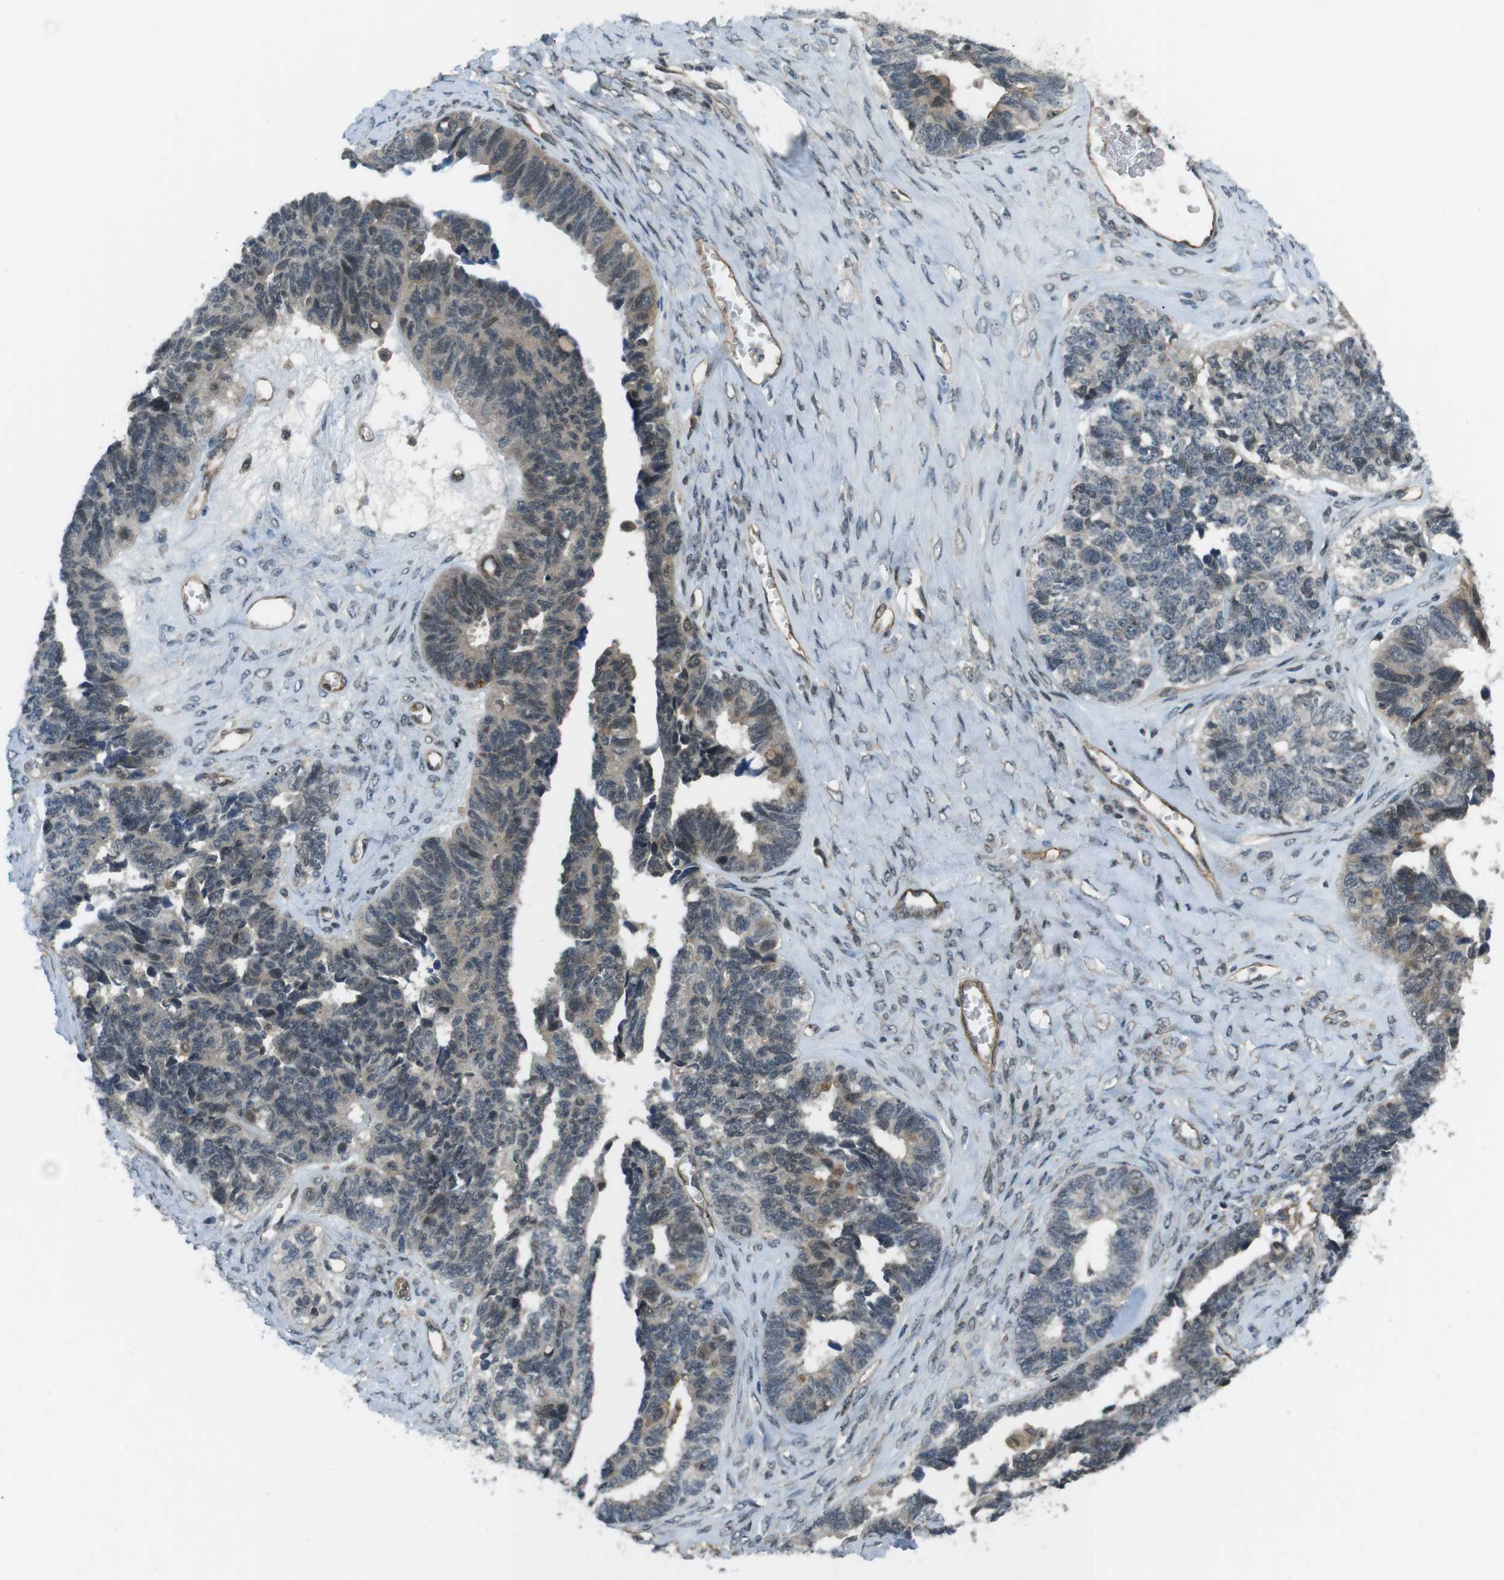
{"staining": {"intensity": "weak", "quantity": "25%-75%", "location": "cytoplasmic/membranous,nuclear"}, "tissue": "ovarian cancer", "cell_type": "Tumor cells", "image_type": "cancer", "snomed": [{"axis": "morphology", "description": "Cystadenocarcinoma, serous, NOS"}, {"axis": "topography", "description": "Ovary"}], "caption": "Tumor cells display low levels of weak cytoplasmic/membranous and nuclear positivity in about 25%-75% of cells in ovarian serous cystadenocarcinoma. (DAB (3,3'-diaminobenzidine) = brown stain, brightfield microscopy at high magnification).", "gene": "TIAM2", "patient": {"sex": "female", "age": 79}}